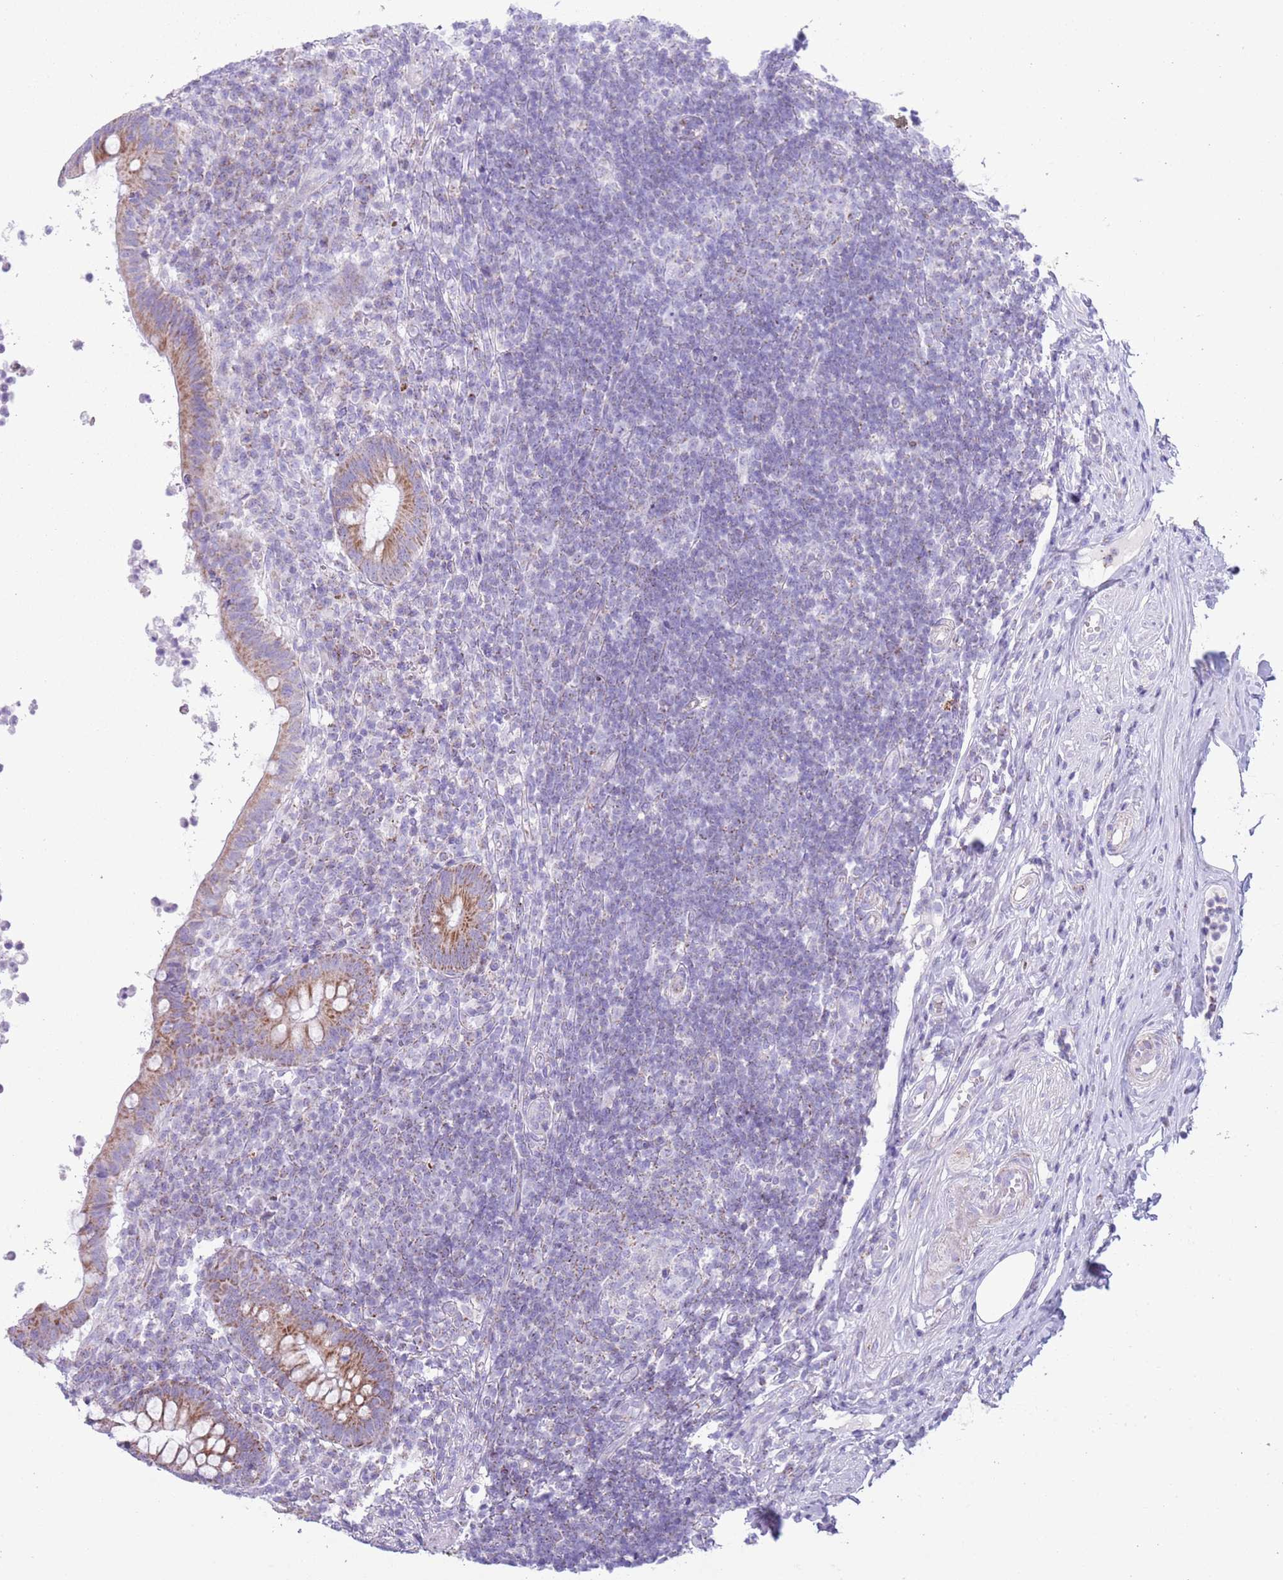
{"staining": {"intensity": "moderate", "quantity": ">75%", "location": "cytoplasmic/membranous"}, "tissue": "appendix", "cell_type": "Glandular cells", "image_type": "normal", "snomed": [{"axis": "morphology", "description": "Normal tissue, NOS"}, {"axis": "topography", "description": "Appendix"}], "caption": "Approximately >75% of glandular cells in unremarkable appendix demonstrate moderate cytoplasmic/membranous protein staining as visualized by brown immunohistochemical staining.", "gene": "MOCOS", "patient": {"sex": "female", "age": 56}}